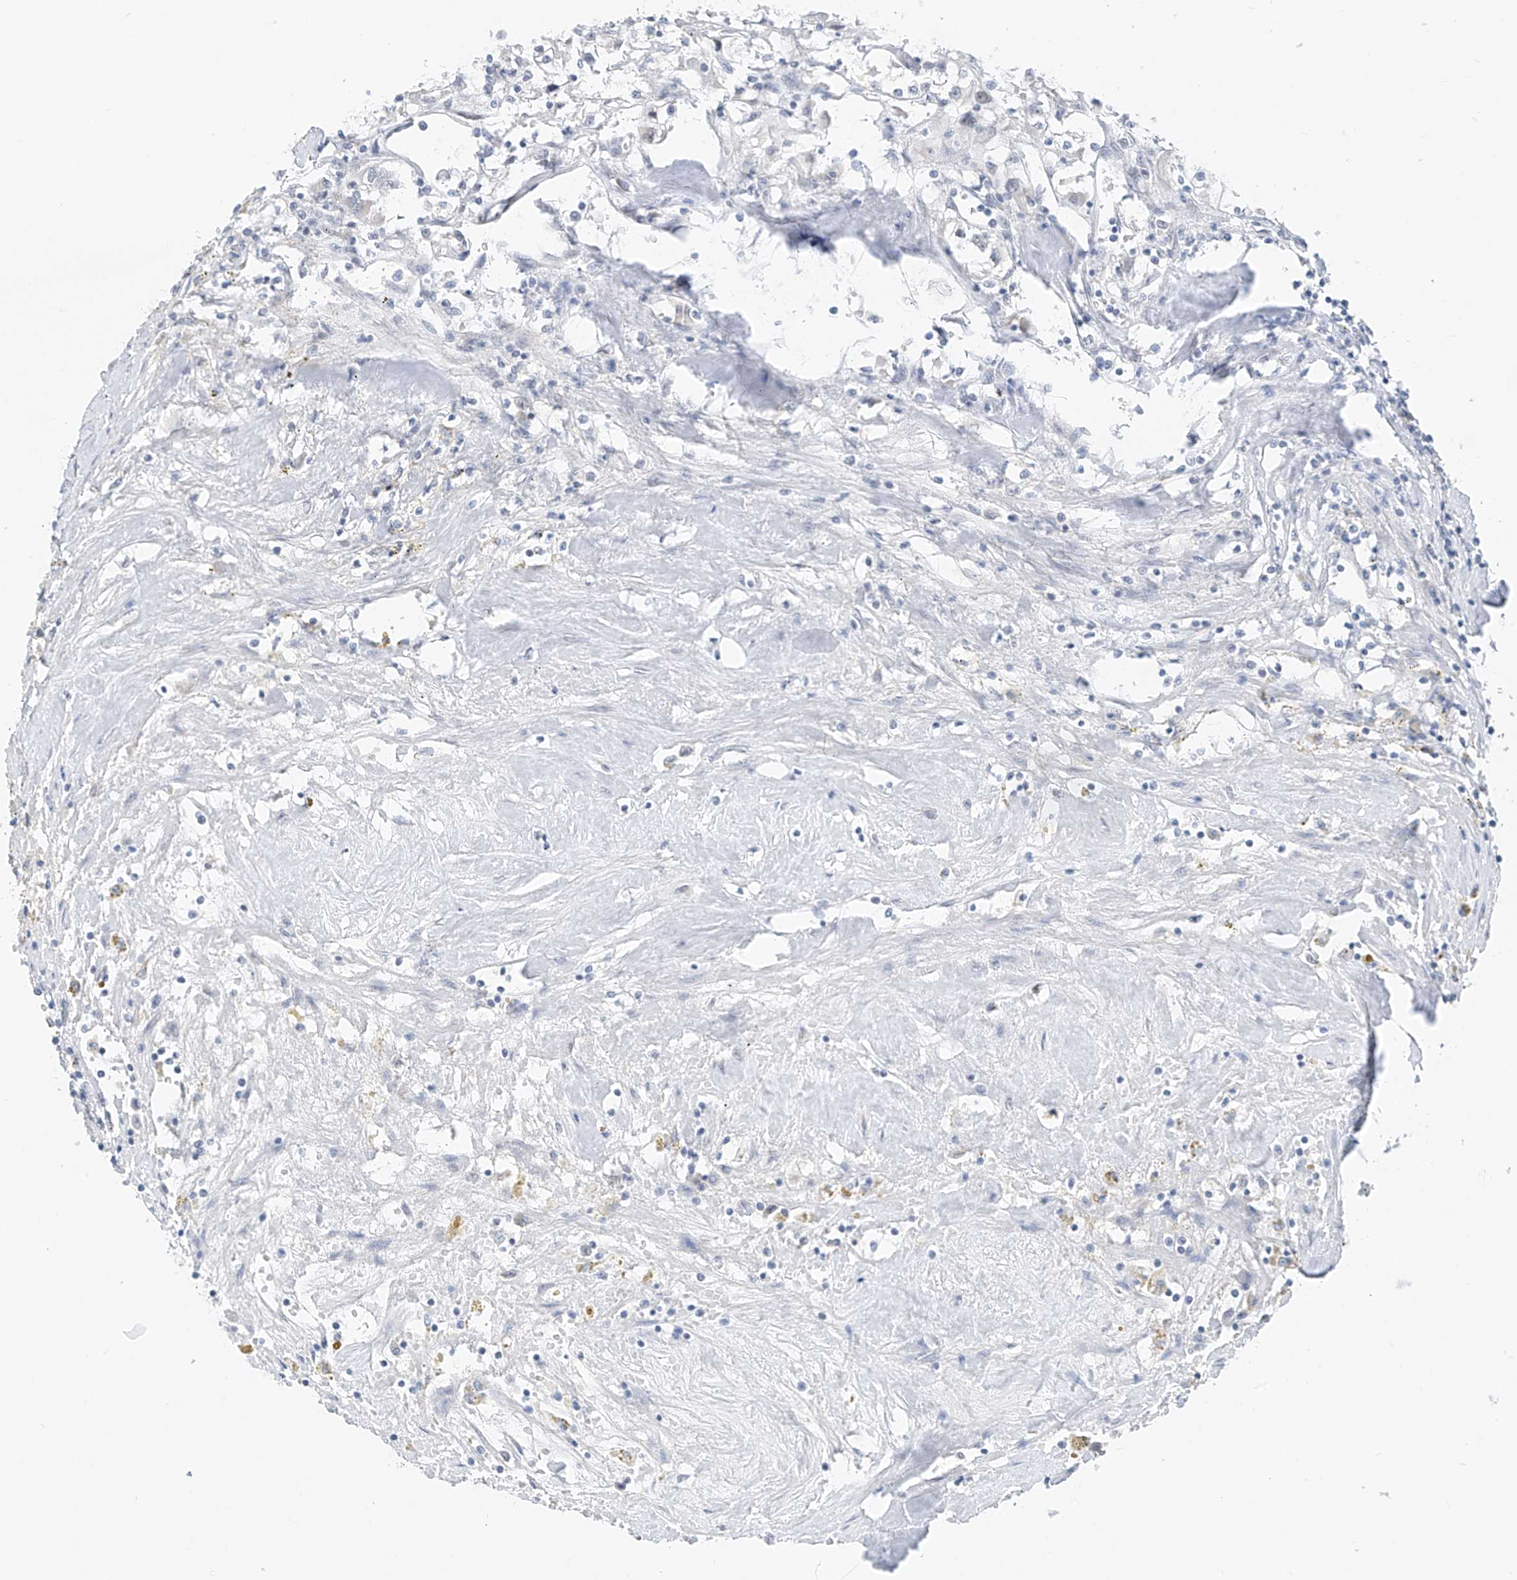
{"staining": {"intensity": "negative", "quantity": "none", "location": "none"}, "tissue": "renal cancer", "cell_type": "Tumor cells", "image_type": "cancer", "snomed": [{"axis": "morphology", "description": "Adenocarcinoma, NOS"}, {"axis": "topography", "description": "Kidney"}], "caption": "DAB (3,3'-diaminobenzidine) immunohistochemical staining of adenocarcinoma (renal) reveals no significant positivity in tumor cells.", "gene": "CYP4V2", "patient": {"sex": "male", "age": 56}}